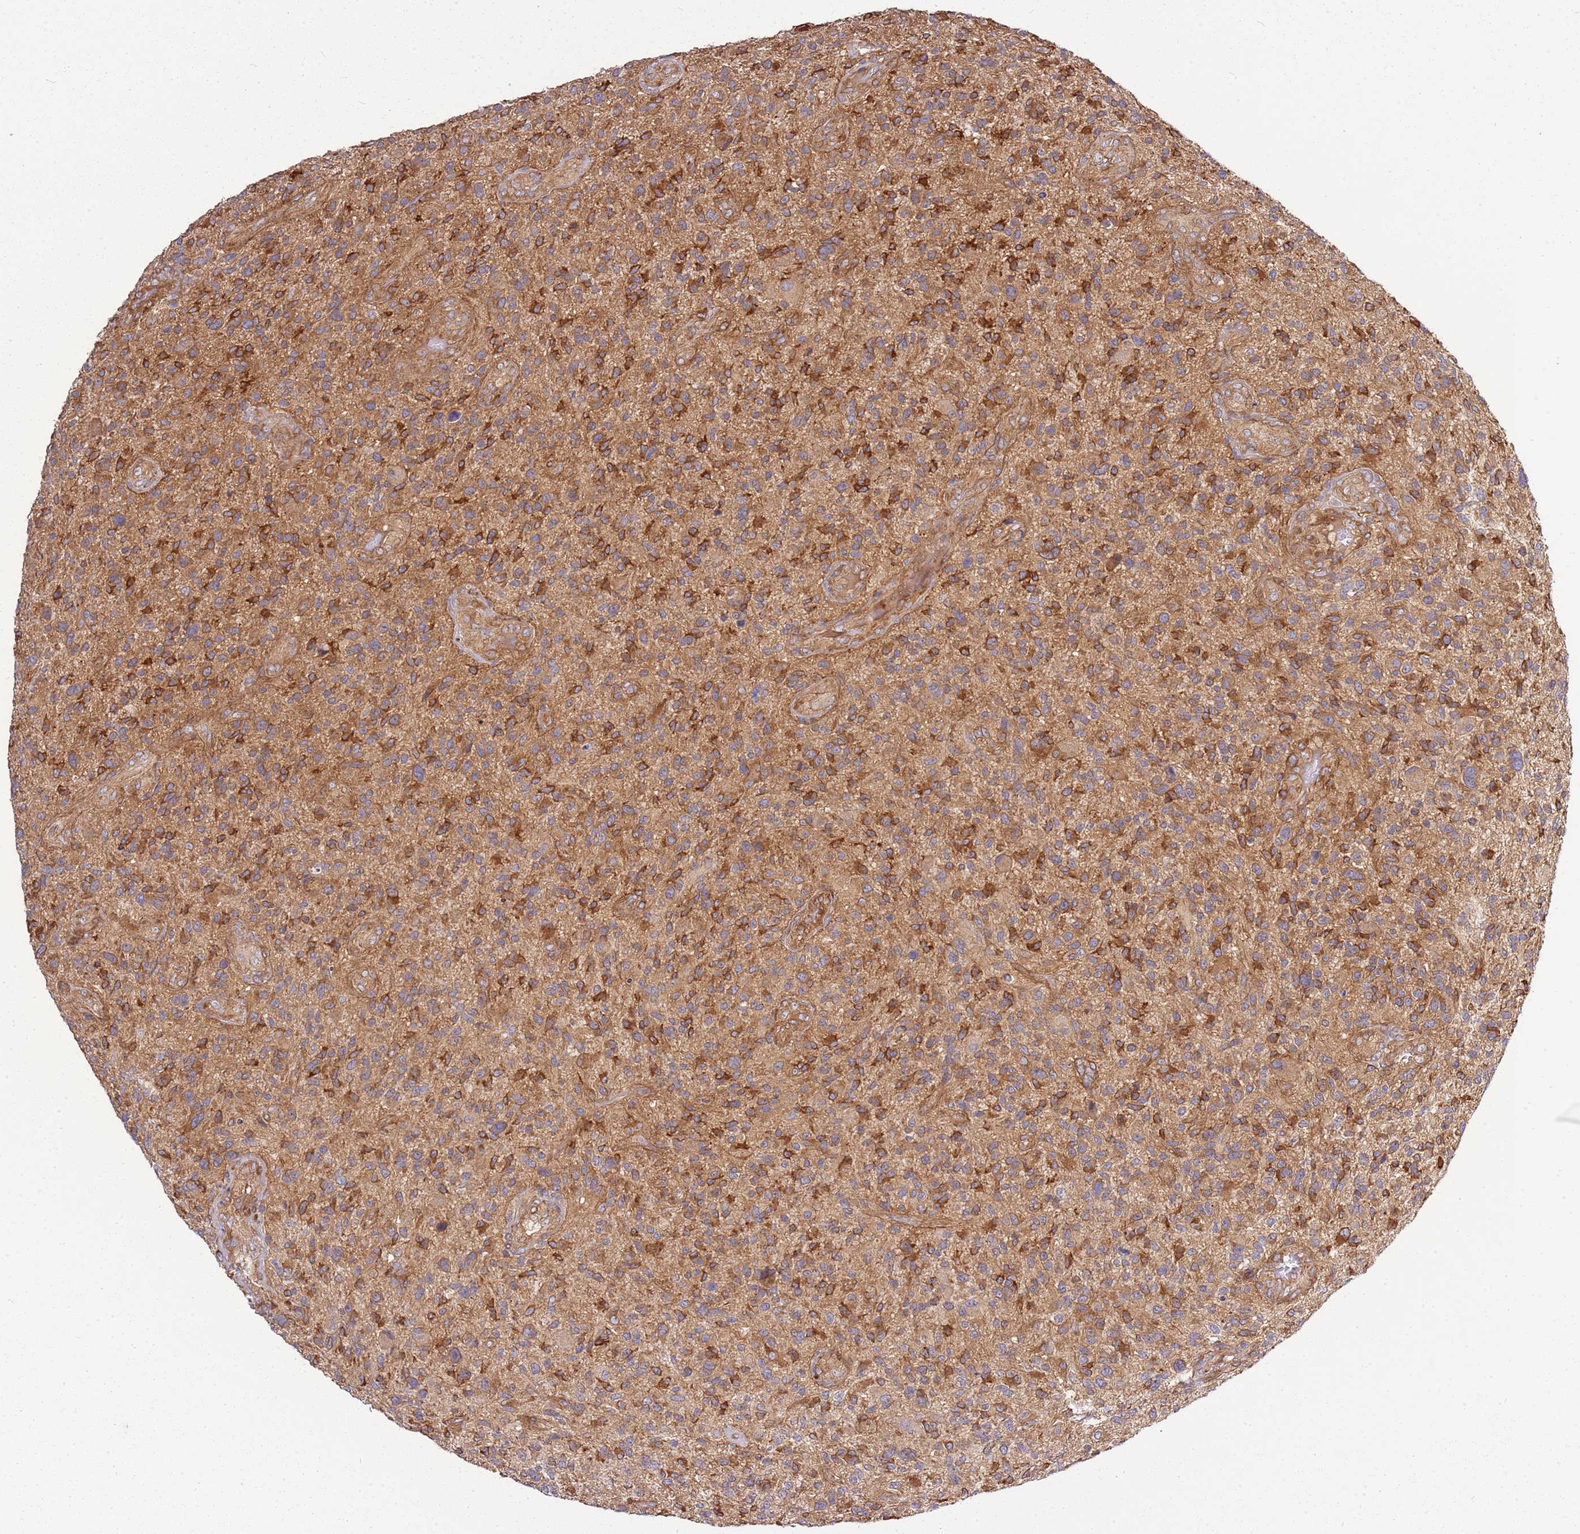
{"staining": {"intensity": "moderate", "quantity": ">75%", "location": "cytoplasmic/membranous"}, "tissue": "glioma", "cell_type": "Tumor cells", "image_type": "cancer", "snomed": [{"axis": "morphology", "description": "Glioma, malignant, High grade"}, {"axis": "topography", "description": "Brain"}], "caption": "This is an image of IHC staining of glioma, which shows moderate staining in the cytoplasmic/membranous of tumor cells.", "gene": "GNL1", "patient": {"sex": "male", "age": 47}}